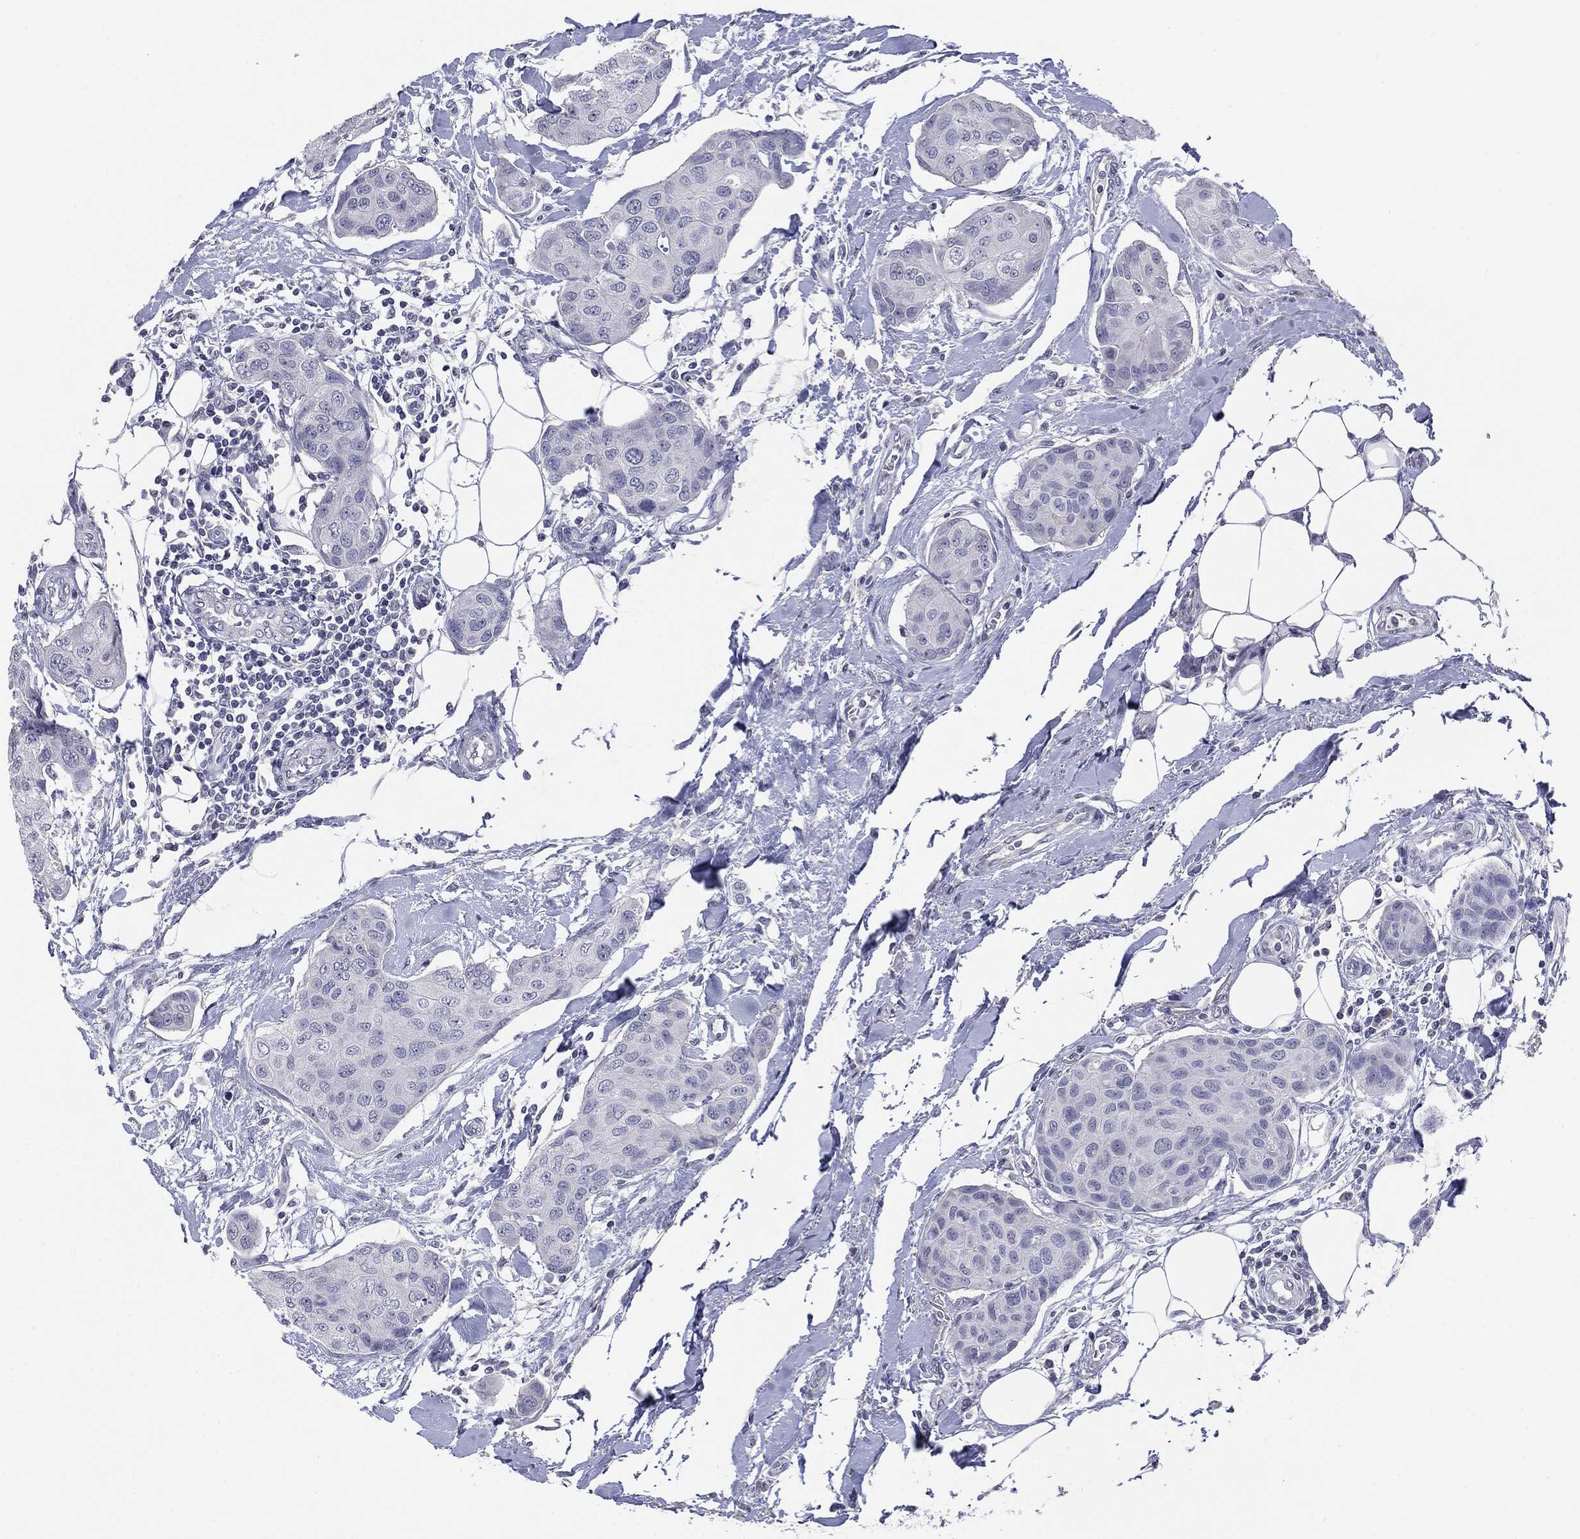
{"staining": {"intensity": "negative", "quantity": "none", "location": "none"}, "tissue": "breast cancer", "cell_type": "Tumor cells", "image_type": "cancer", "snomed": [{"axis": "morphology", "description": "Duct carcinoma"}, {"axis": "topography", "description": "Breast"}, {"axis": "topography", "description": "Lymph node"}], "caption": "DAB (3,3'-diaminobenzidine) immunohistochemical staining of intraductal carcinoma (breast) reveals no significant expression in tumor cells.", "gene": "SERPINB4", "patient": {"sex": "female", "age": 80}}